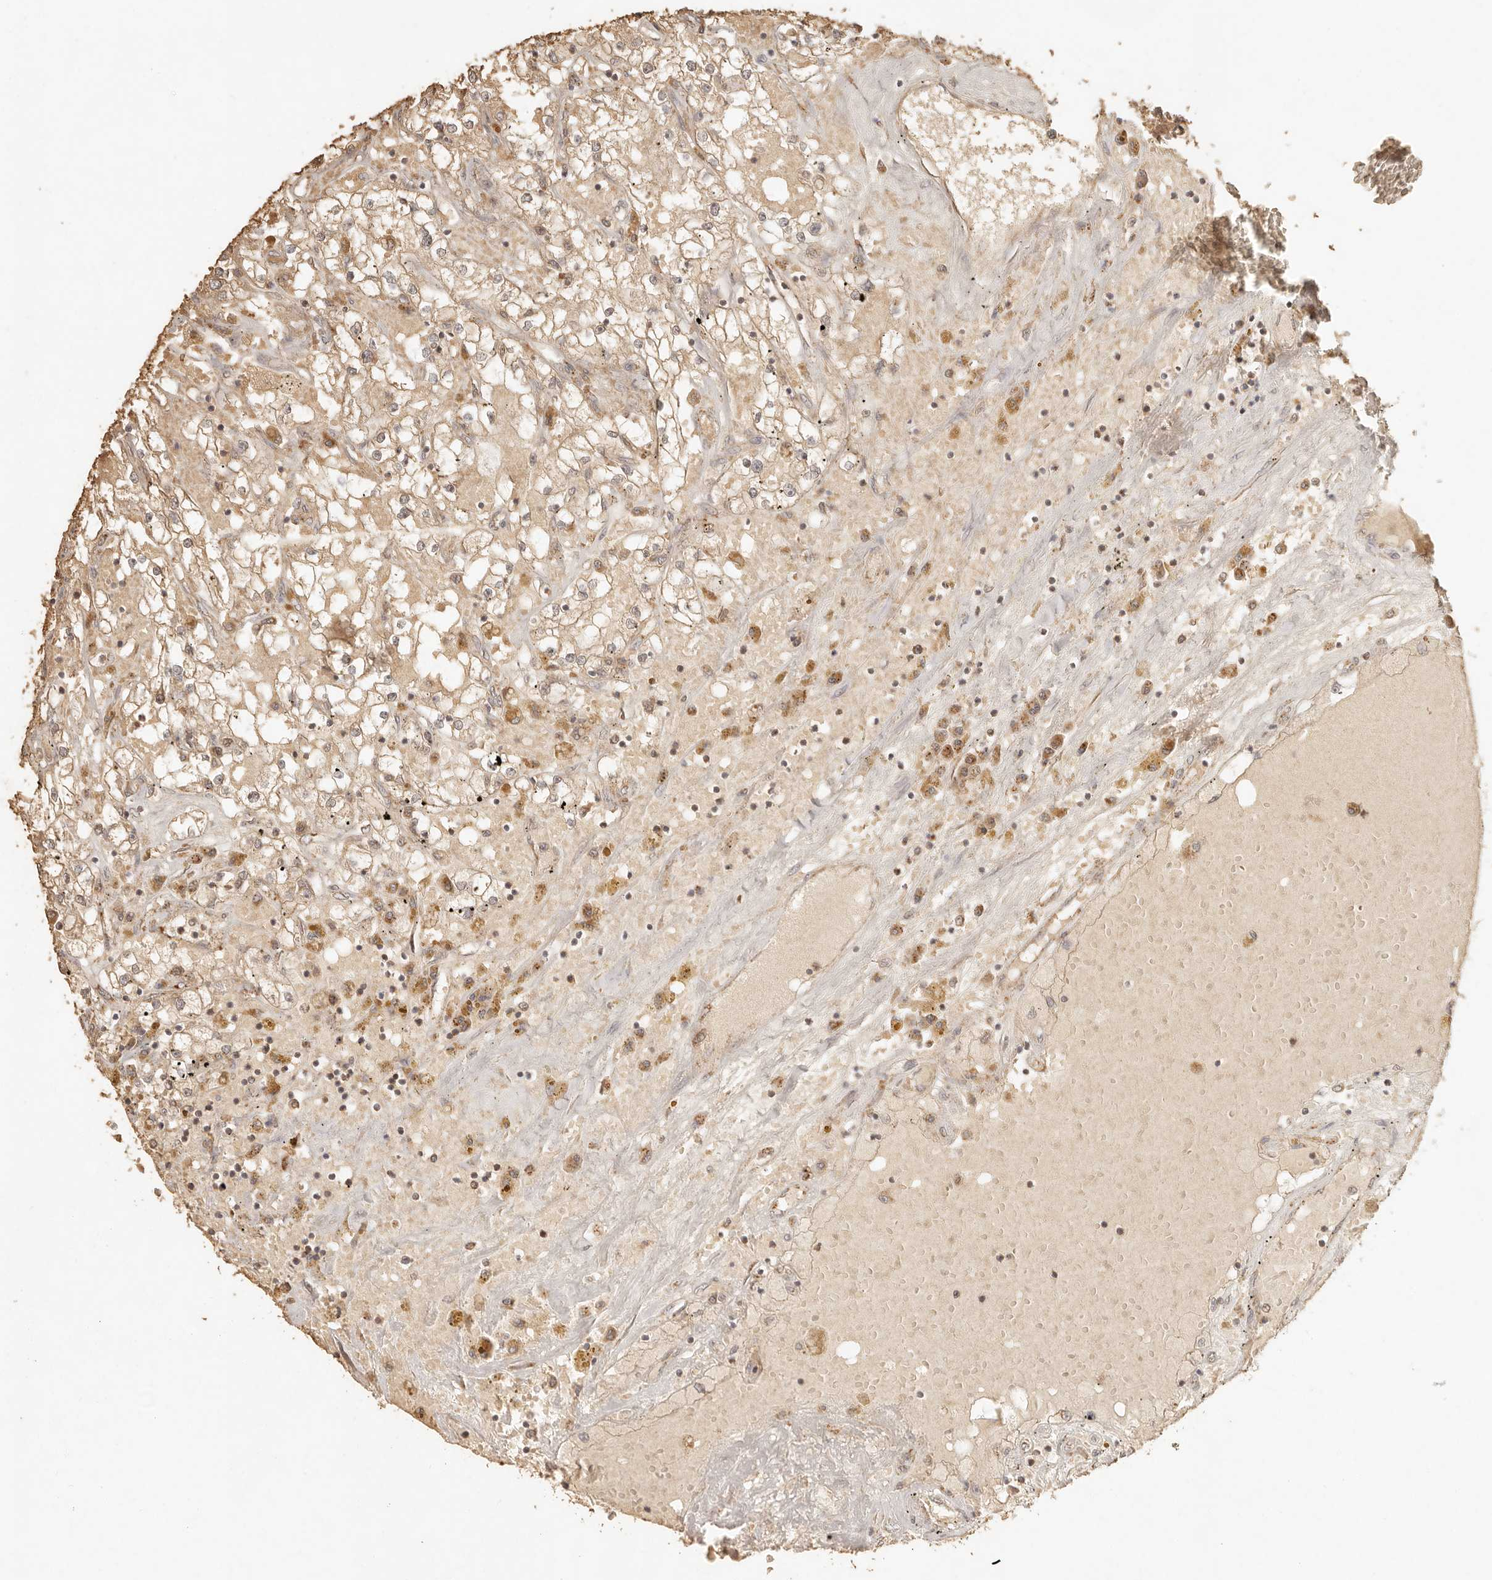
{"staining": {"intensity": "weak", "quantity": ">75%", "location": "cytoplasmic/membranous"}, "tissue": "renal cancer", "cell_type": "Tumor cells", "image_type": "cancer", "snomed": [{"axis": "morphology", "description": "Adenocarcinoma, NOS"}, {"axis": "topography", "description": "Kidney"}], "caption": "Adenocarcinoma (renal) stained with a brown dye reveals weak cytoplasmic/membranous positive staining in about >75% of tumor cells.", "gene": "MRPL55", "patient": {"sex": "male", "age": 56}}